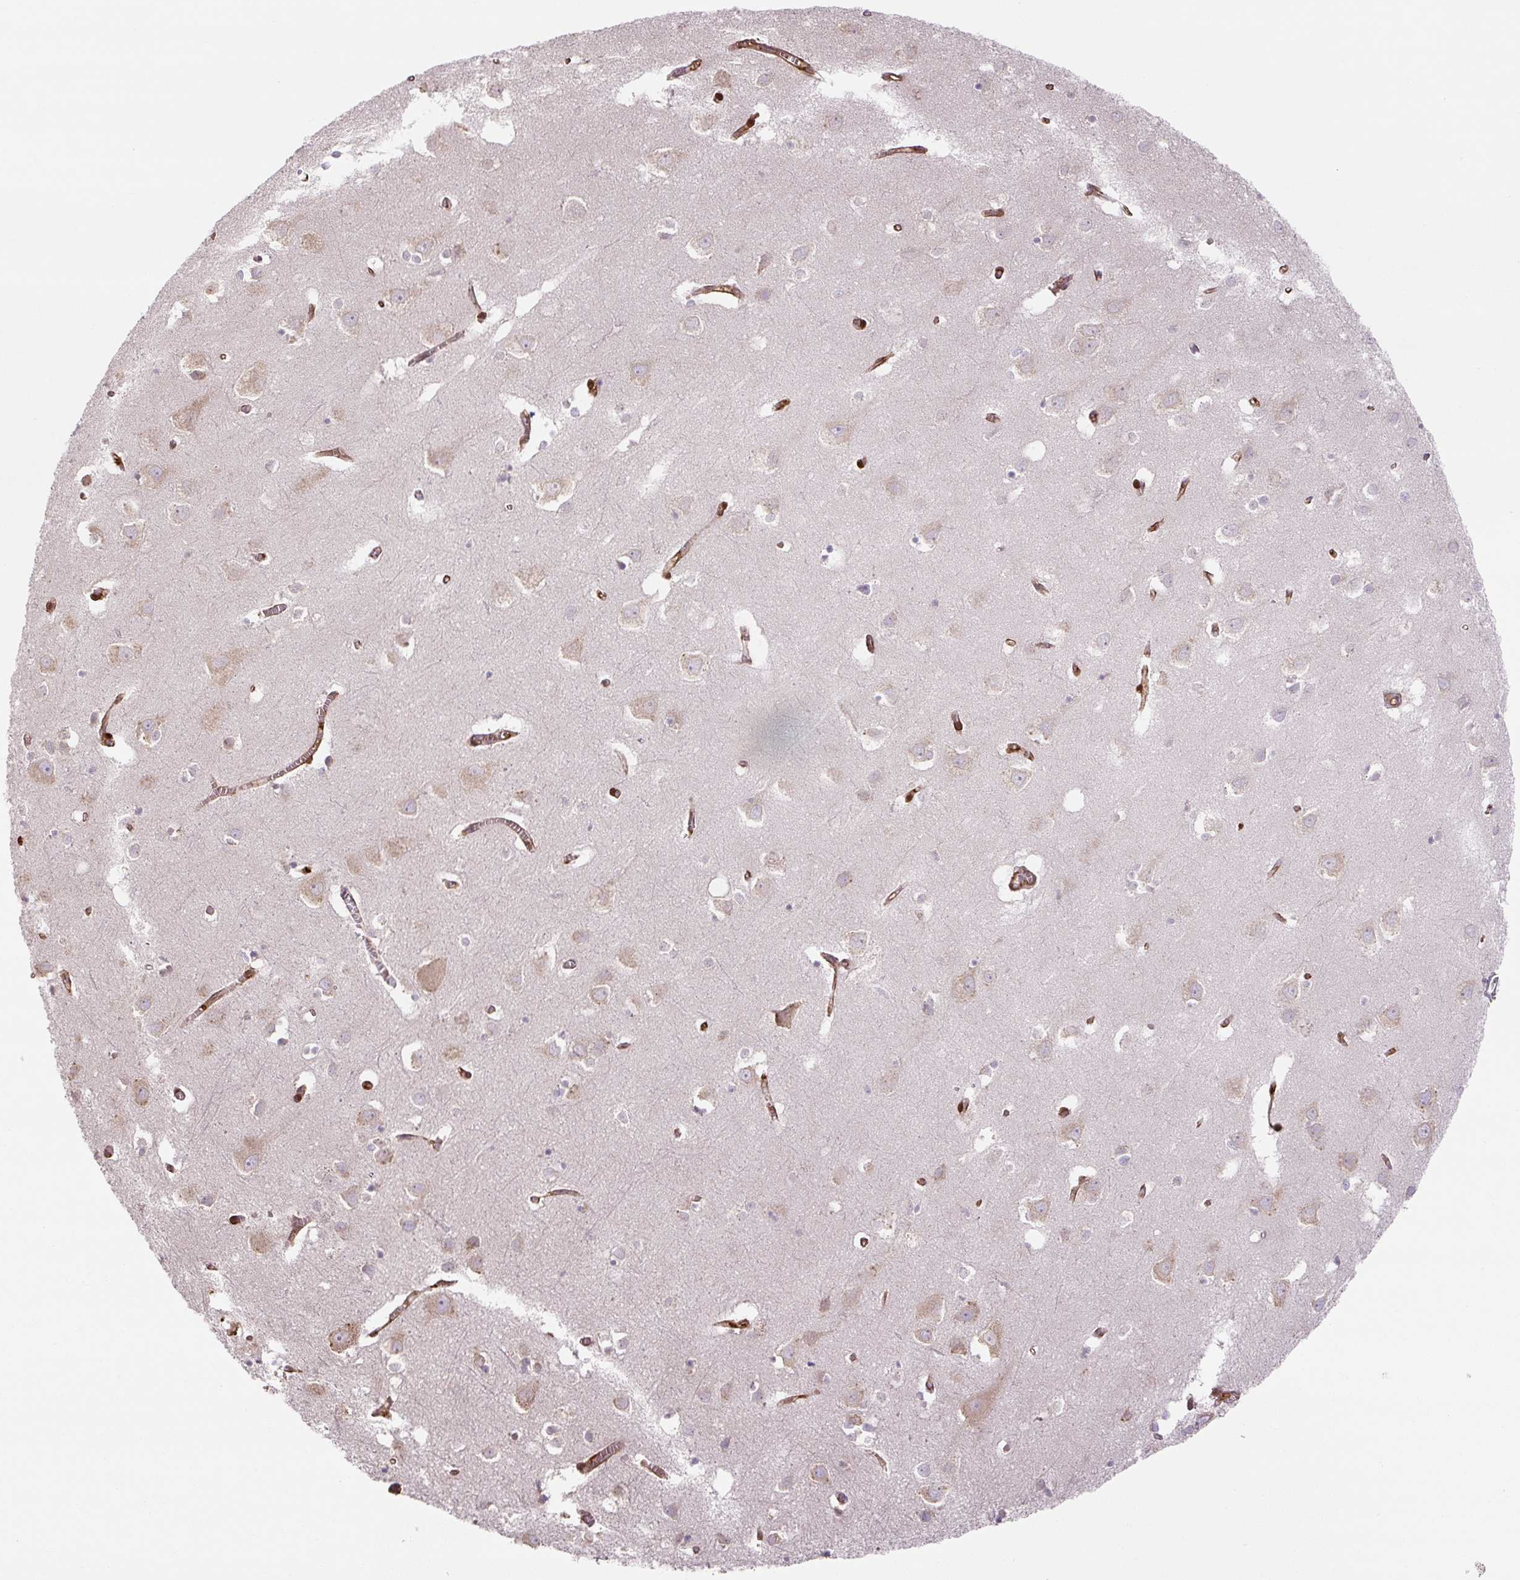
{"staining": {"intensity": "strong", "quantity": ">75%", "location": "cytoplasmic/membranous"}, "tissue": "cerebral cortex", "cell_type": "Endothelial cells", "image_type": "normal", "snomed": [{"axis": "morphology", "description": "Normal tissue, NOS"}, {"axis": "topography", "description": "Cerebral cortex"}], "caption": "DAB immunohistochemical staining of benign human cerebral cortex demonstrates strong cytoplasmic/membranous protein staining in about >75% of endothelial cells. The staining was performed using DAB (3,3'-diaminobenzidine) to visualize the protein expression in brown, while the nuclei were stained in blue with hematoxylin (Magnification: 20x).", "gene": "RASA1", "patient": {"sex": "male", "age": 70}}